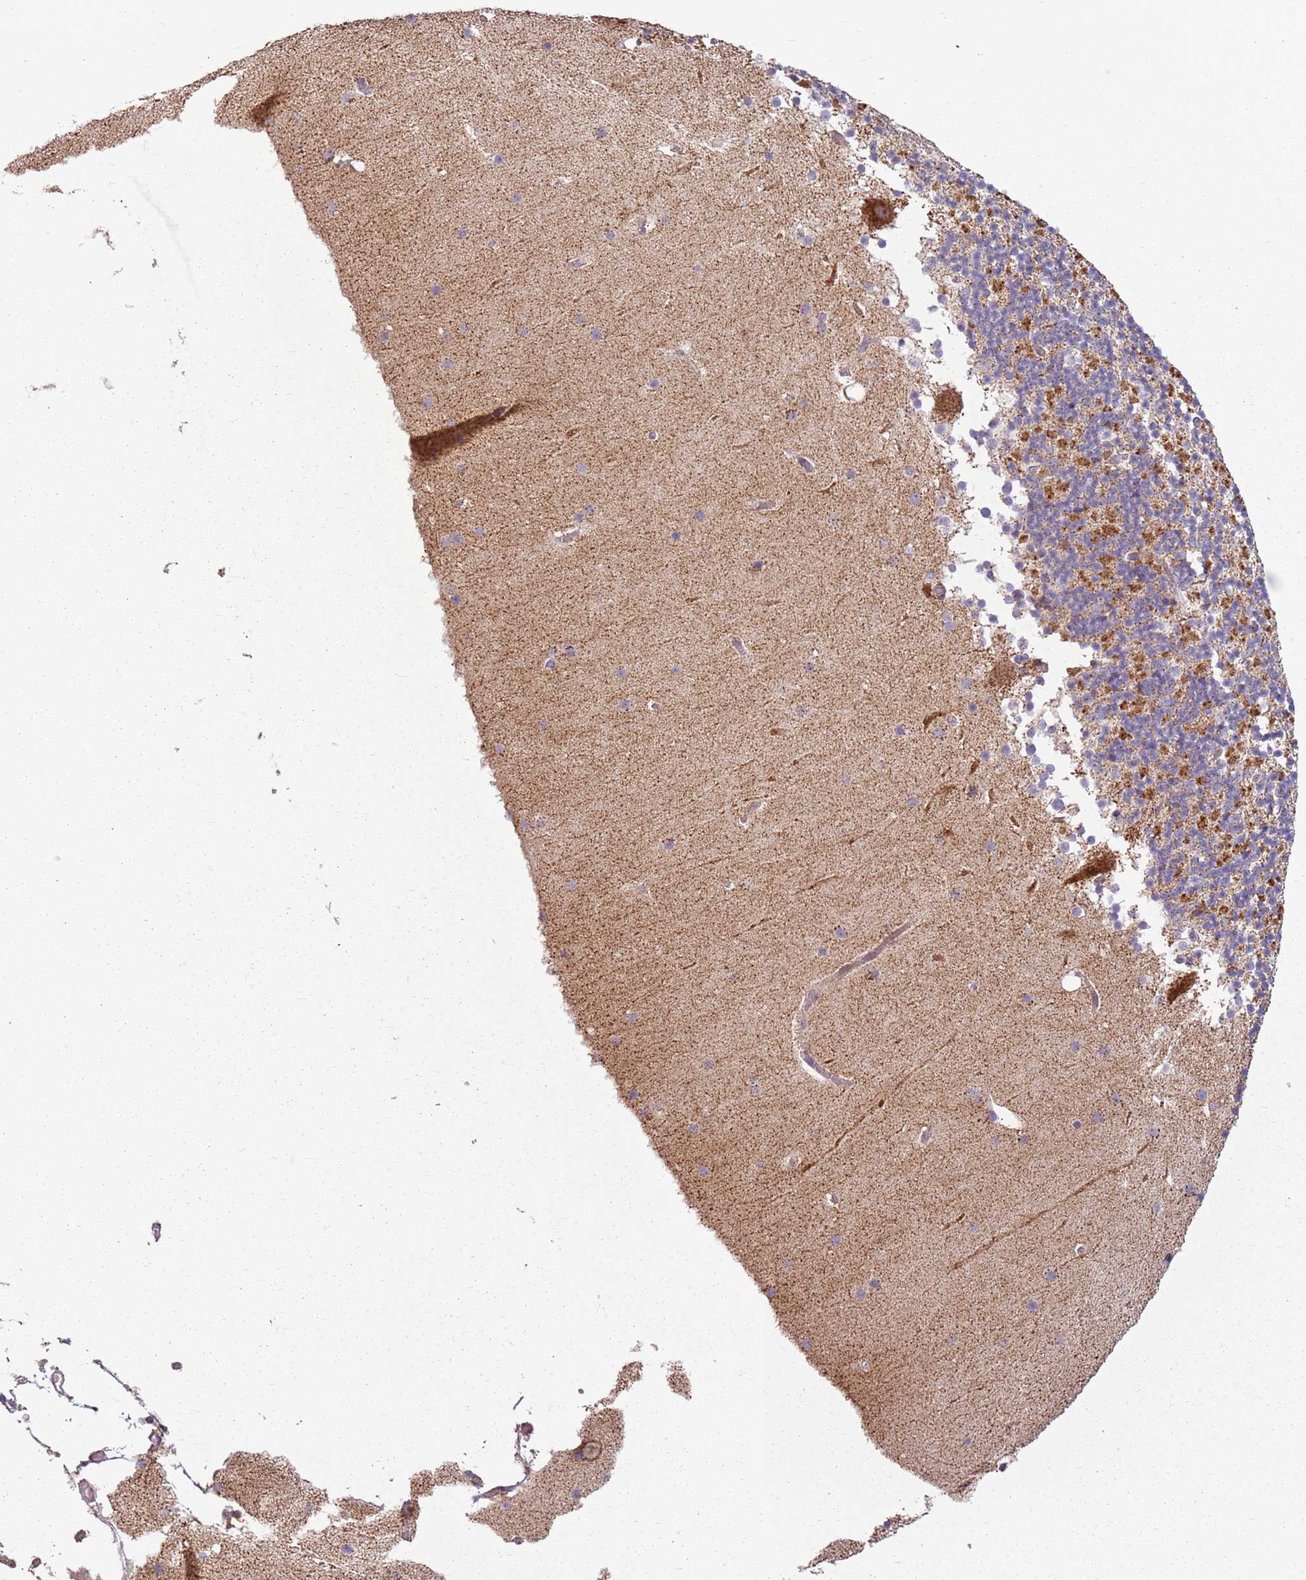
{"staining": {"intensity": "moderate", "quantity": "25%-75%", "location": "cytoplasmic/membranous"}, "tissue": "cerebellum", "cell_type": "Cells in granular layer", "image_type": "normal", "snomed": [{"axis": "morphology", "description": "Normal tissue, NOS"}, {"axis": "topography", "description": "Cerebellum"}], "caption": "Approximately 25%-75% of cells in granular layer in unremarkable human cerebellum demonstrate moderate cytoplasmic/membranous protein positivity as visualized by brown immunohistochemical staining.", "gene": "ZNF530", "patient": {"sex": "male", "age": 57}}